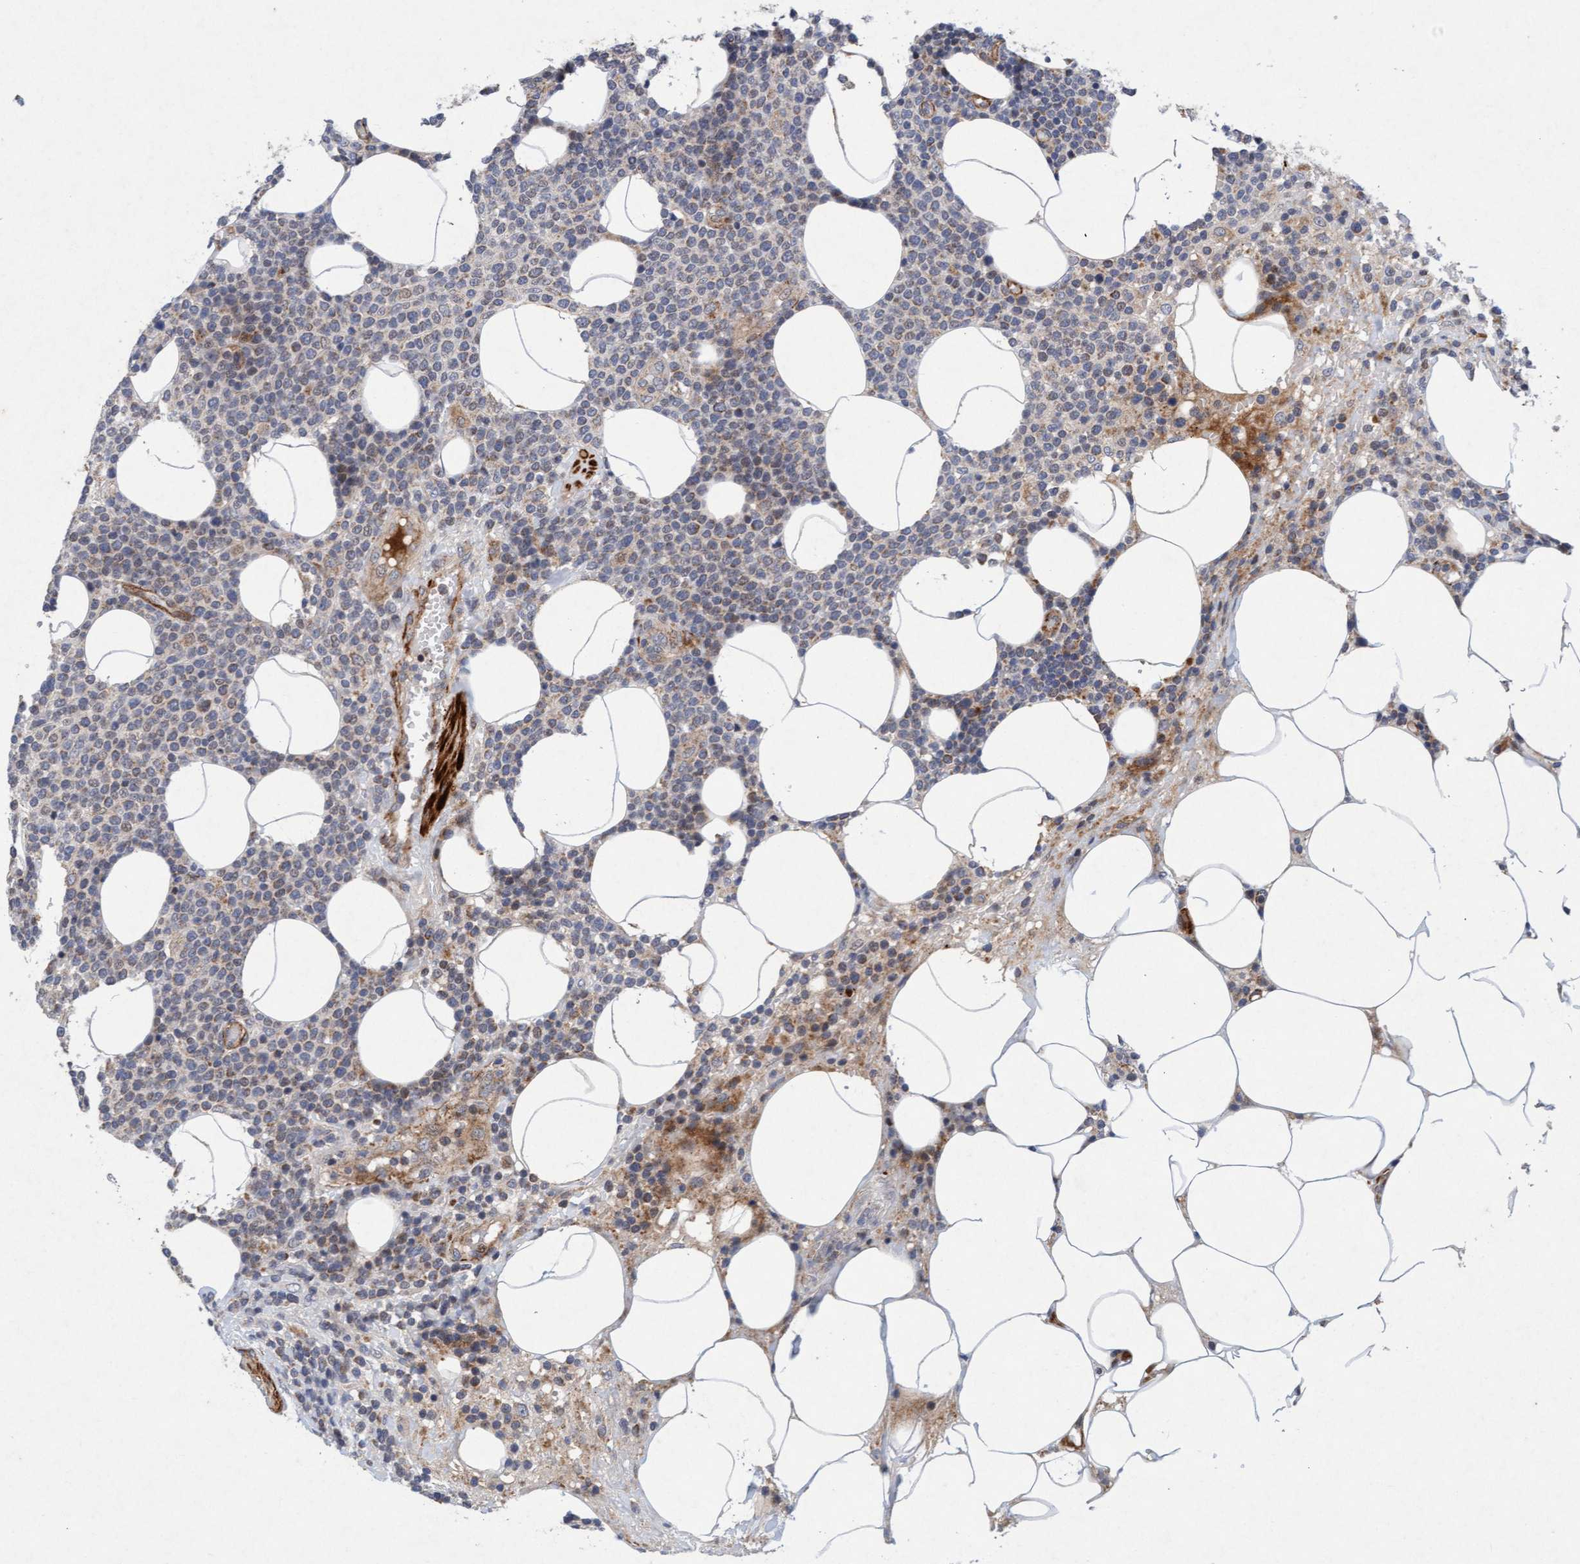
{"staining": {"intensity": "weak", "quantity": "<25%", "location": "cytoplasmic/membranous"}, "tissue": "lymphoma", "cell_type": "Tumor cells", "image_type": "cancer", "snomed": [{"axis": "morphology", "description": "Malignant lymphoma, non-Hodgkin's type, High grade"}, {"axis": "topography", "description": "Lymph node"}], "caption": "An immunohistochemistry (IHC) micrograph of lymphoma is shown. There is no staining in tumor cells of lymphoma. (DAB (3,3'-diaminobenzidine) immunohistochemistry visualized using brightfield microscopy, high magnification).", "gene": "TMEM70", "patient": {"sex": "male", "age": 61}}